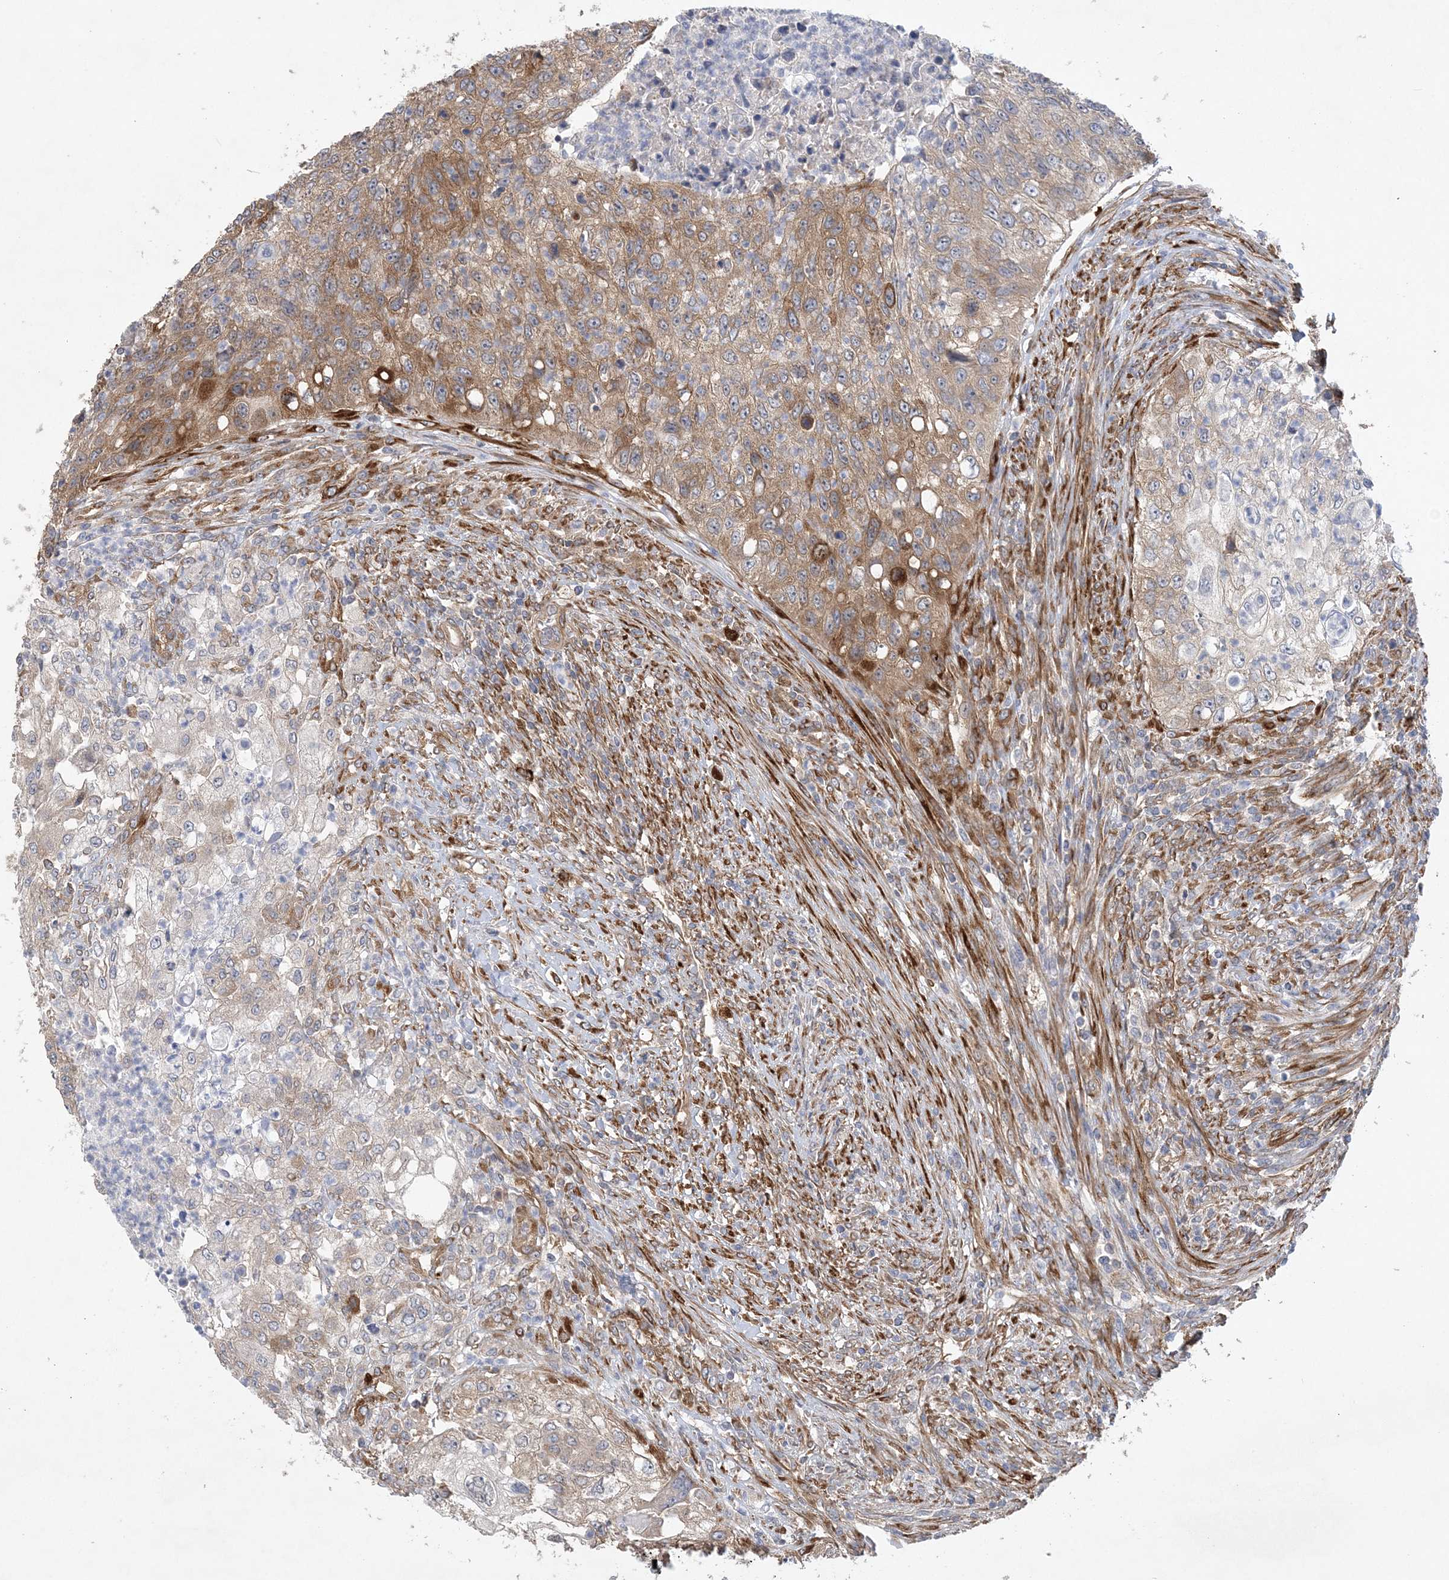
{"staining": {"intensity": "moderate", "quantity": "25%-75%", "location": "cytoplasmic/membranous"}, "tissue": "urothelial cancer", "cell_type": "Tumor cells", "image_type": "cancer", "snomed": [{"axis": "morphology", "description": "Urothelial carcinoma, High grade"}, {"axis": "topography", "description": "Urinary bladder"}], "caption": "Protein analysis of urothelial carcinoma (high-grade) tissue exhibits moderate cytoplasmic/membranous staining in approximately 25%-75% of tumor cells.", "gene": "MAP4K5", "patient": {"sex": "female", "age": 60}}